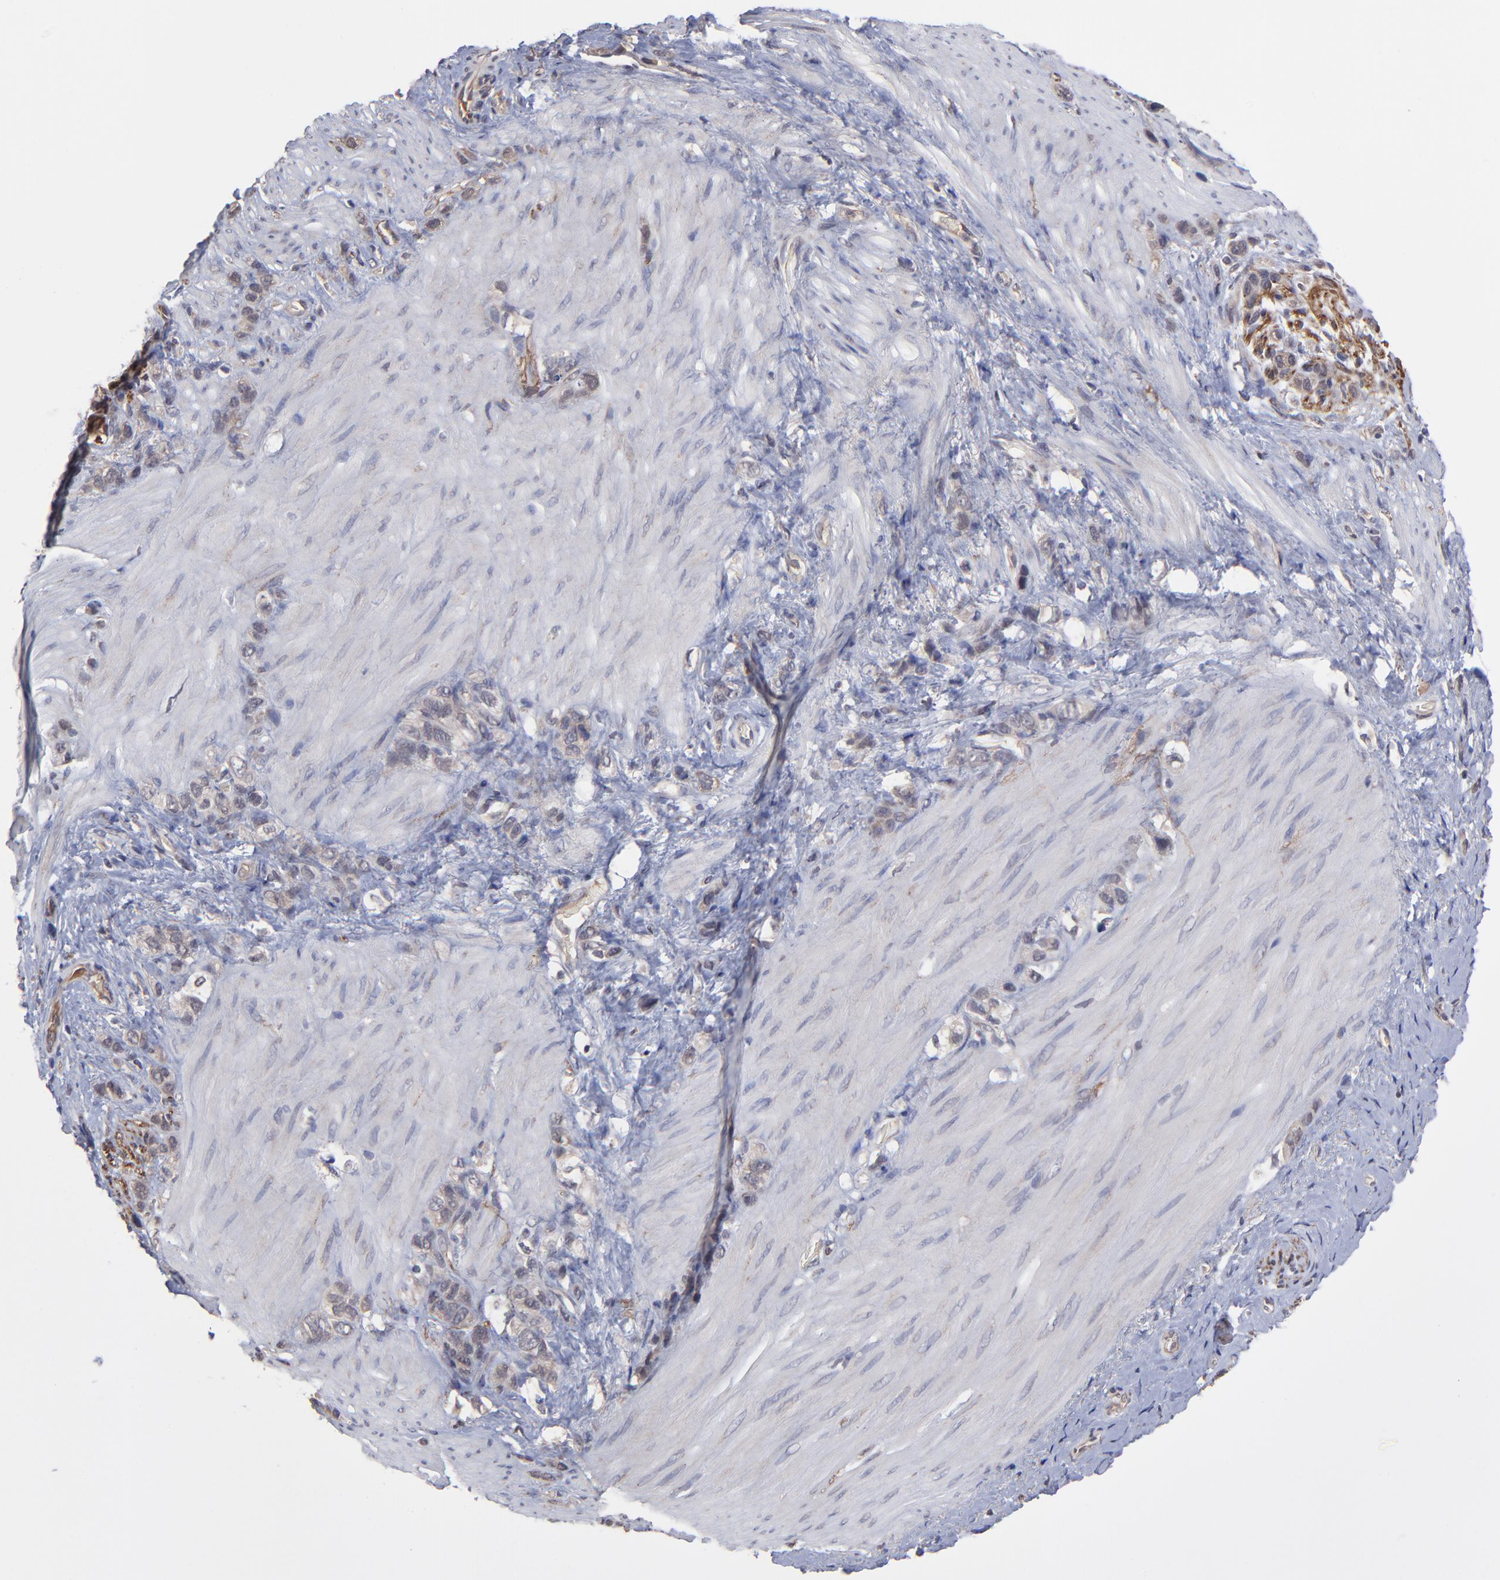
{"staining": {"intensity": "weak", "quantity": ">75%", "location": "cytoplasmic/membranous"}, "tissue": "stomach cancer", "cell_type": "Tumor cells", "image_type": "cancer", "snomed": [{"axis": "morphology", "description": "Normal tissue, NOS"}, {"axis": "morphology", "description": "Adenocarcinoma, NOS"}, {"axis": "morphology", "description": "Adenocarcinoma, High grade"}, {"axis": "topography", "description": "Stomach, upper"}, {"axis": "topography", "description": "Stomach"}], "caption": "Weak cytoplasmic/membranous positivity for a protein is present in about >75% of tumor cells of stomach adenocarcinoma using immunohistochemistry.", "gene": "CHL1", "patient": {"sex": "female", "age": 65}}